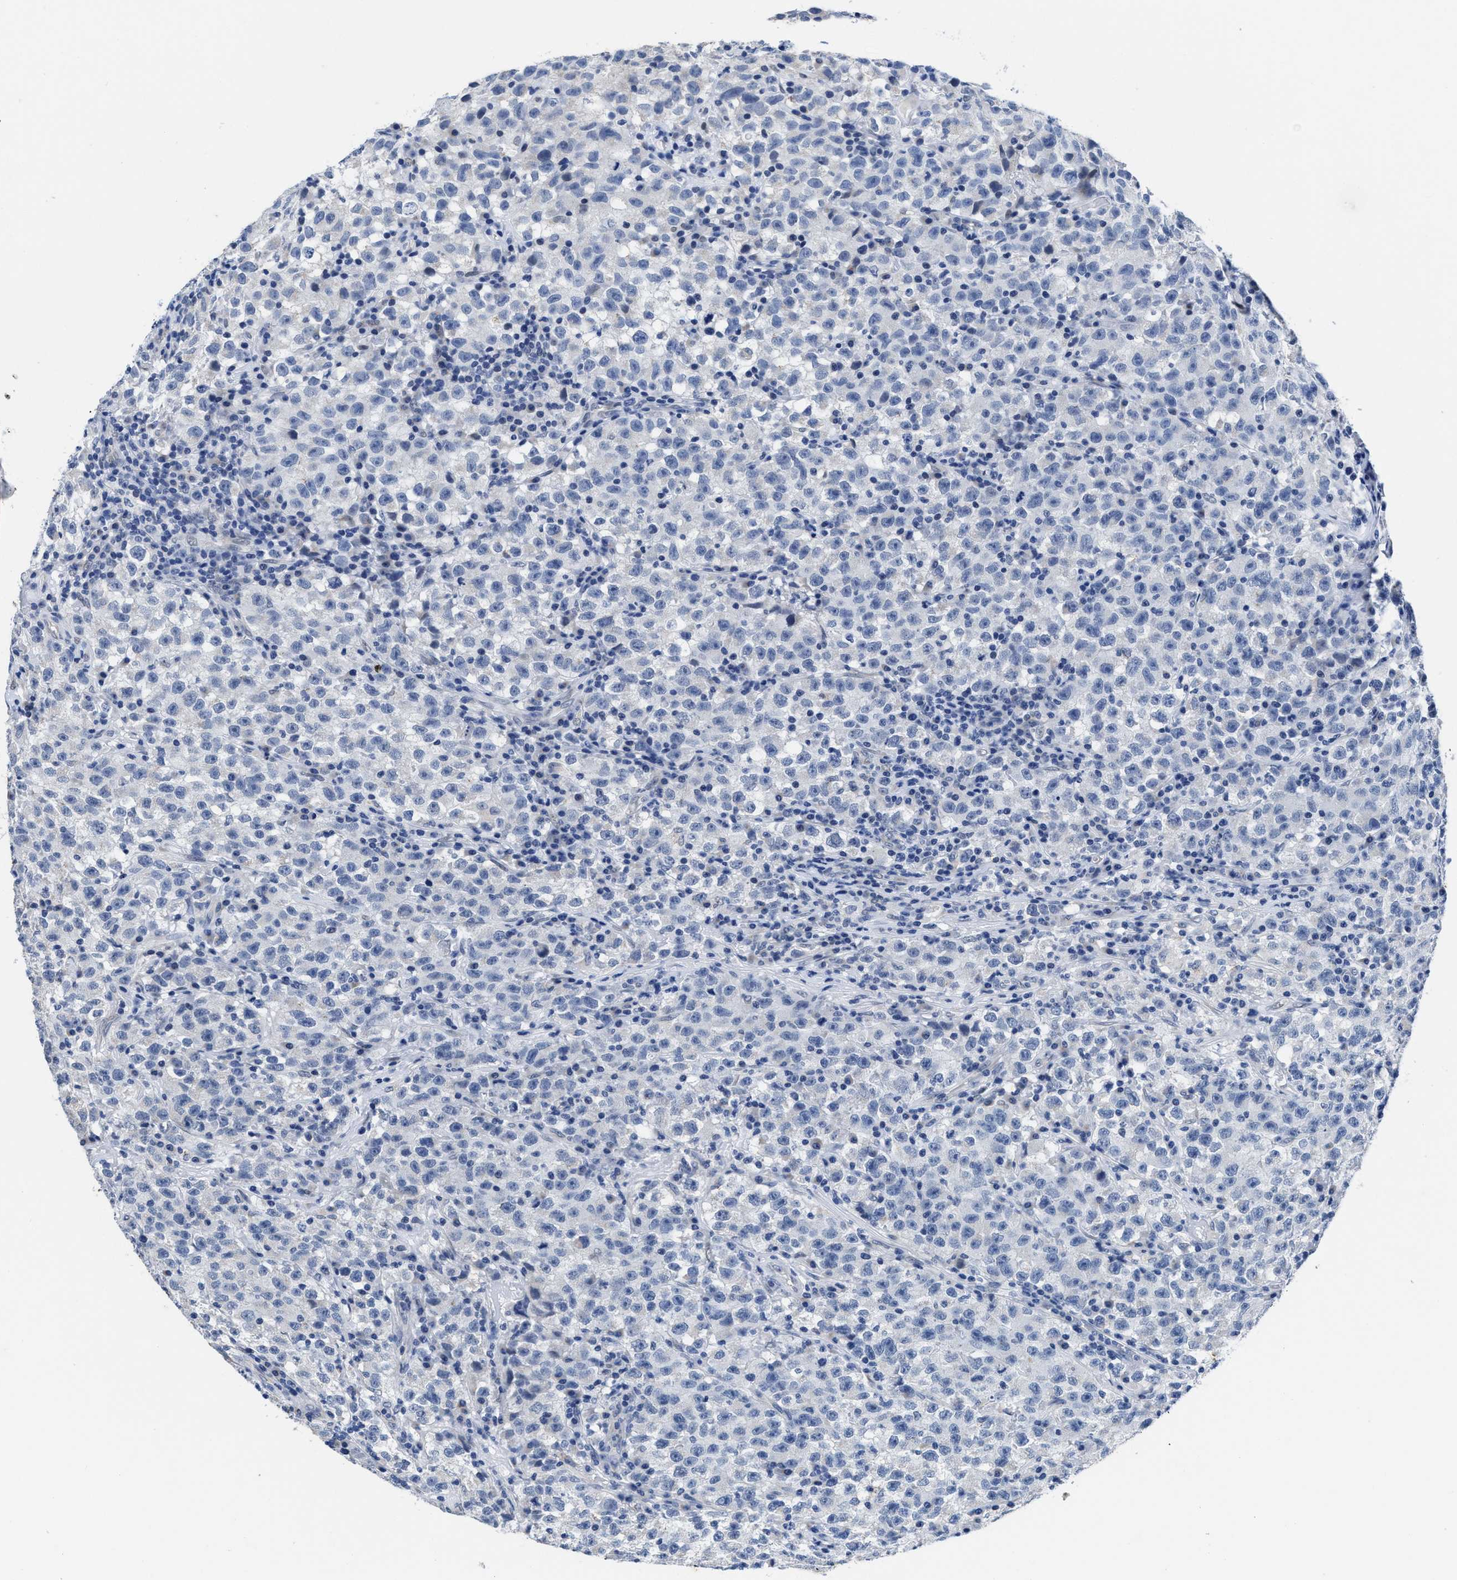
{"staining": {"intensity": "negative", "quantity": "none", "location": "none"}, "tissue": "testis cancer", "cell_type": "Tumor cells", "image_type": "cancer", "snomed": [{"axis": "morphology", "description": "Seminoma, NOS"}, {"axis": "topography", "description": "Testis"}], "caption": "Seminoma (testis) was stained to show a protein in brown. There is no significant expression in tumor cells.", "gene": "HOOK1", "patient": {"sex": "male", "age": 22}}